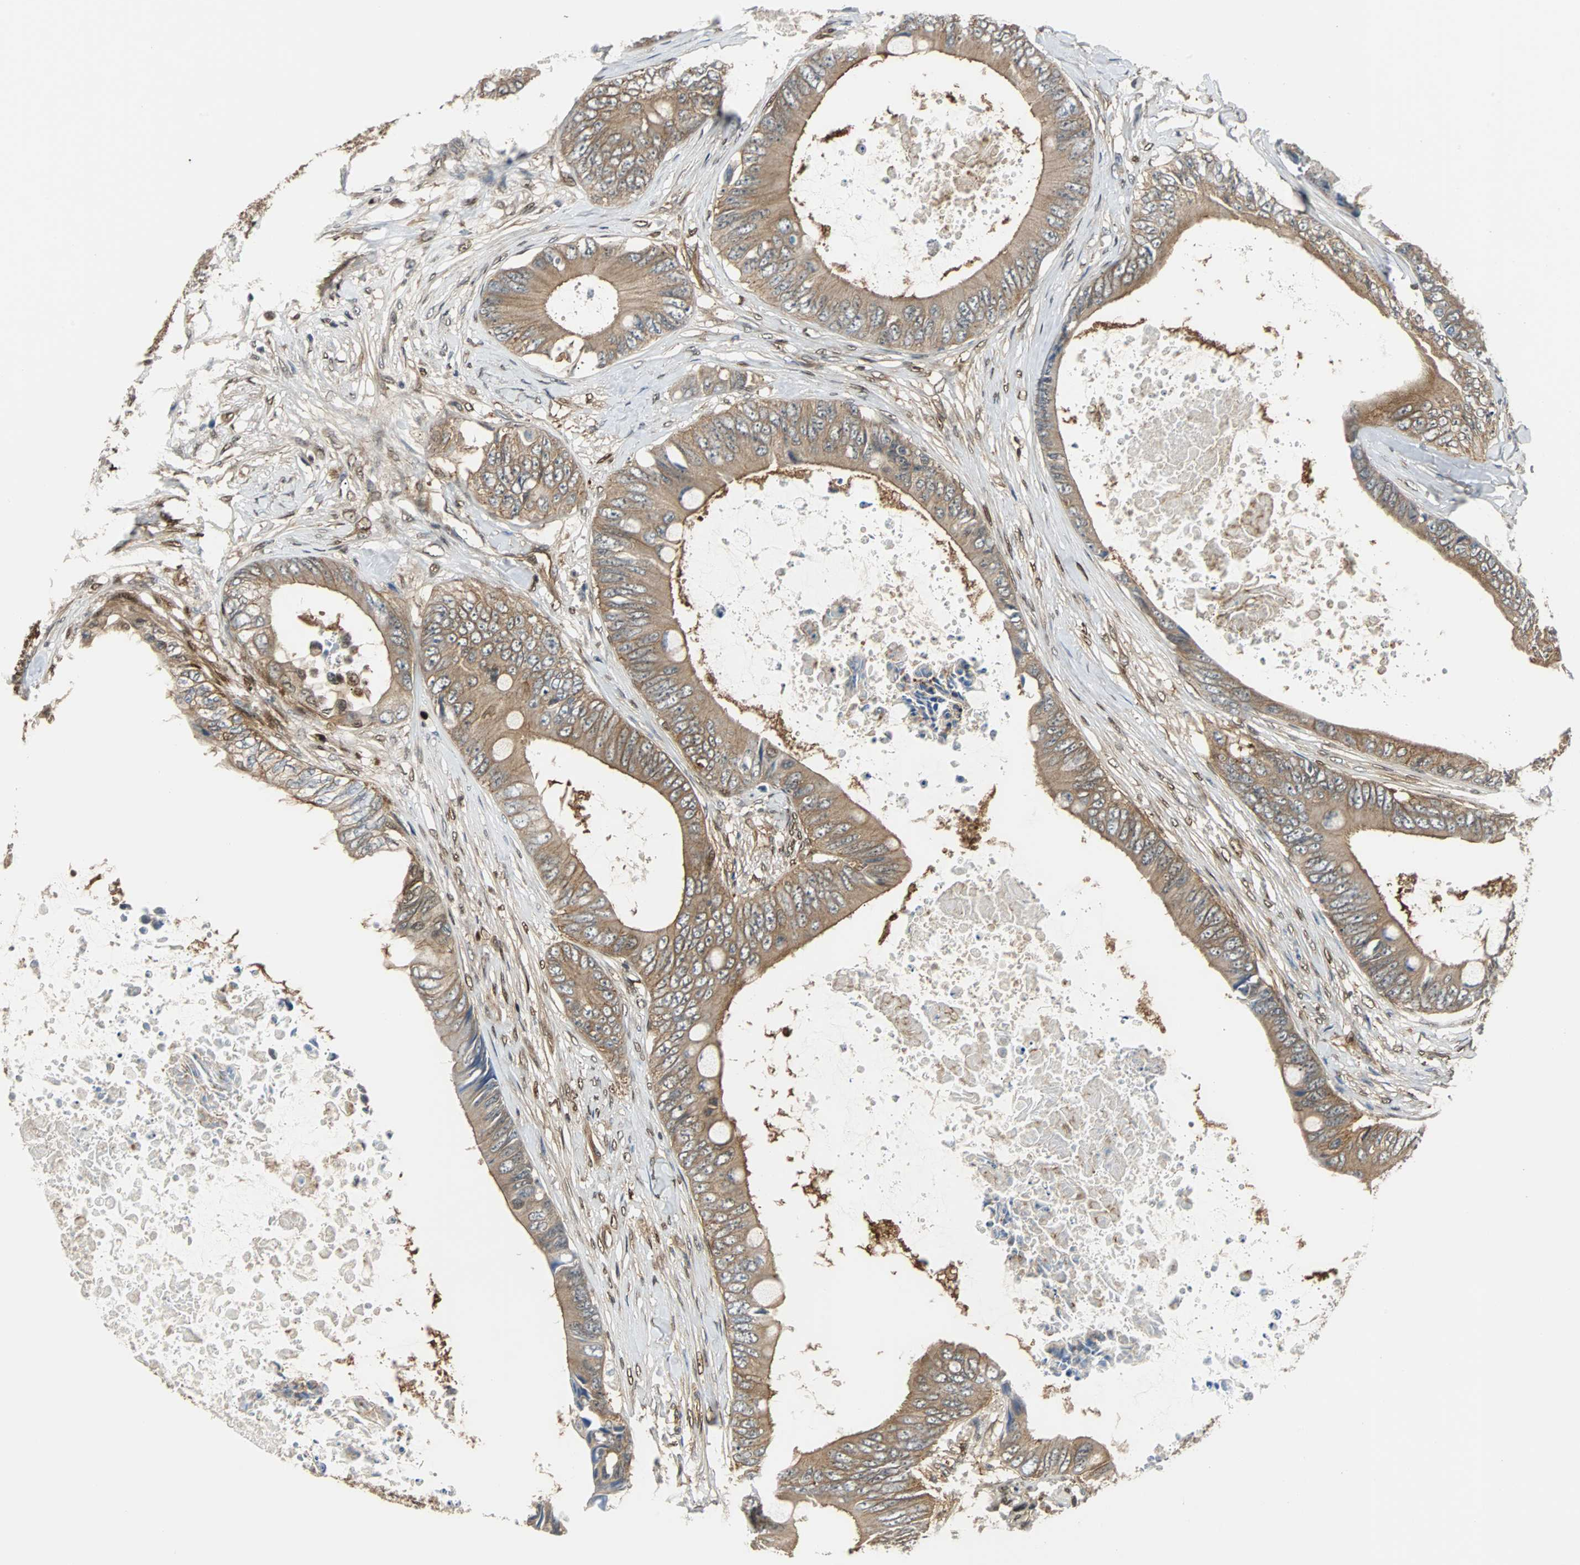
{"staining": {"intensity": "moderate", "quantity": ">75%", "location": "cytoplasmic/membranous"}, "tissue": "colorectal cancer", "cell_type": "Tumor cells", "image_type": "cancer", "snomed": [{"axis": "morphology", "description": "Normal tissue, NOS"}, {"axis": "morphology", "description": "Adenocarcinoma, NOS"}, {"axis": "topography", "description": "Rectum"}, {"axis": "topography", "description": "Peripheral nerve tissue"}], "caption": "Immunohistochemical staining of adenocarcinoma (colorectal) exhibits moderate cytoplasmic/membranous protein positivity in approximately >75% of tumor cells.", "gene": "RELA", "patient": {"sex": "female", "age": 77}}